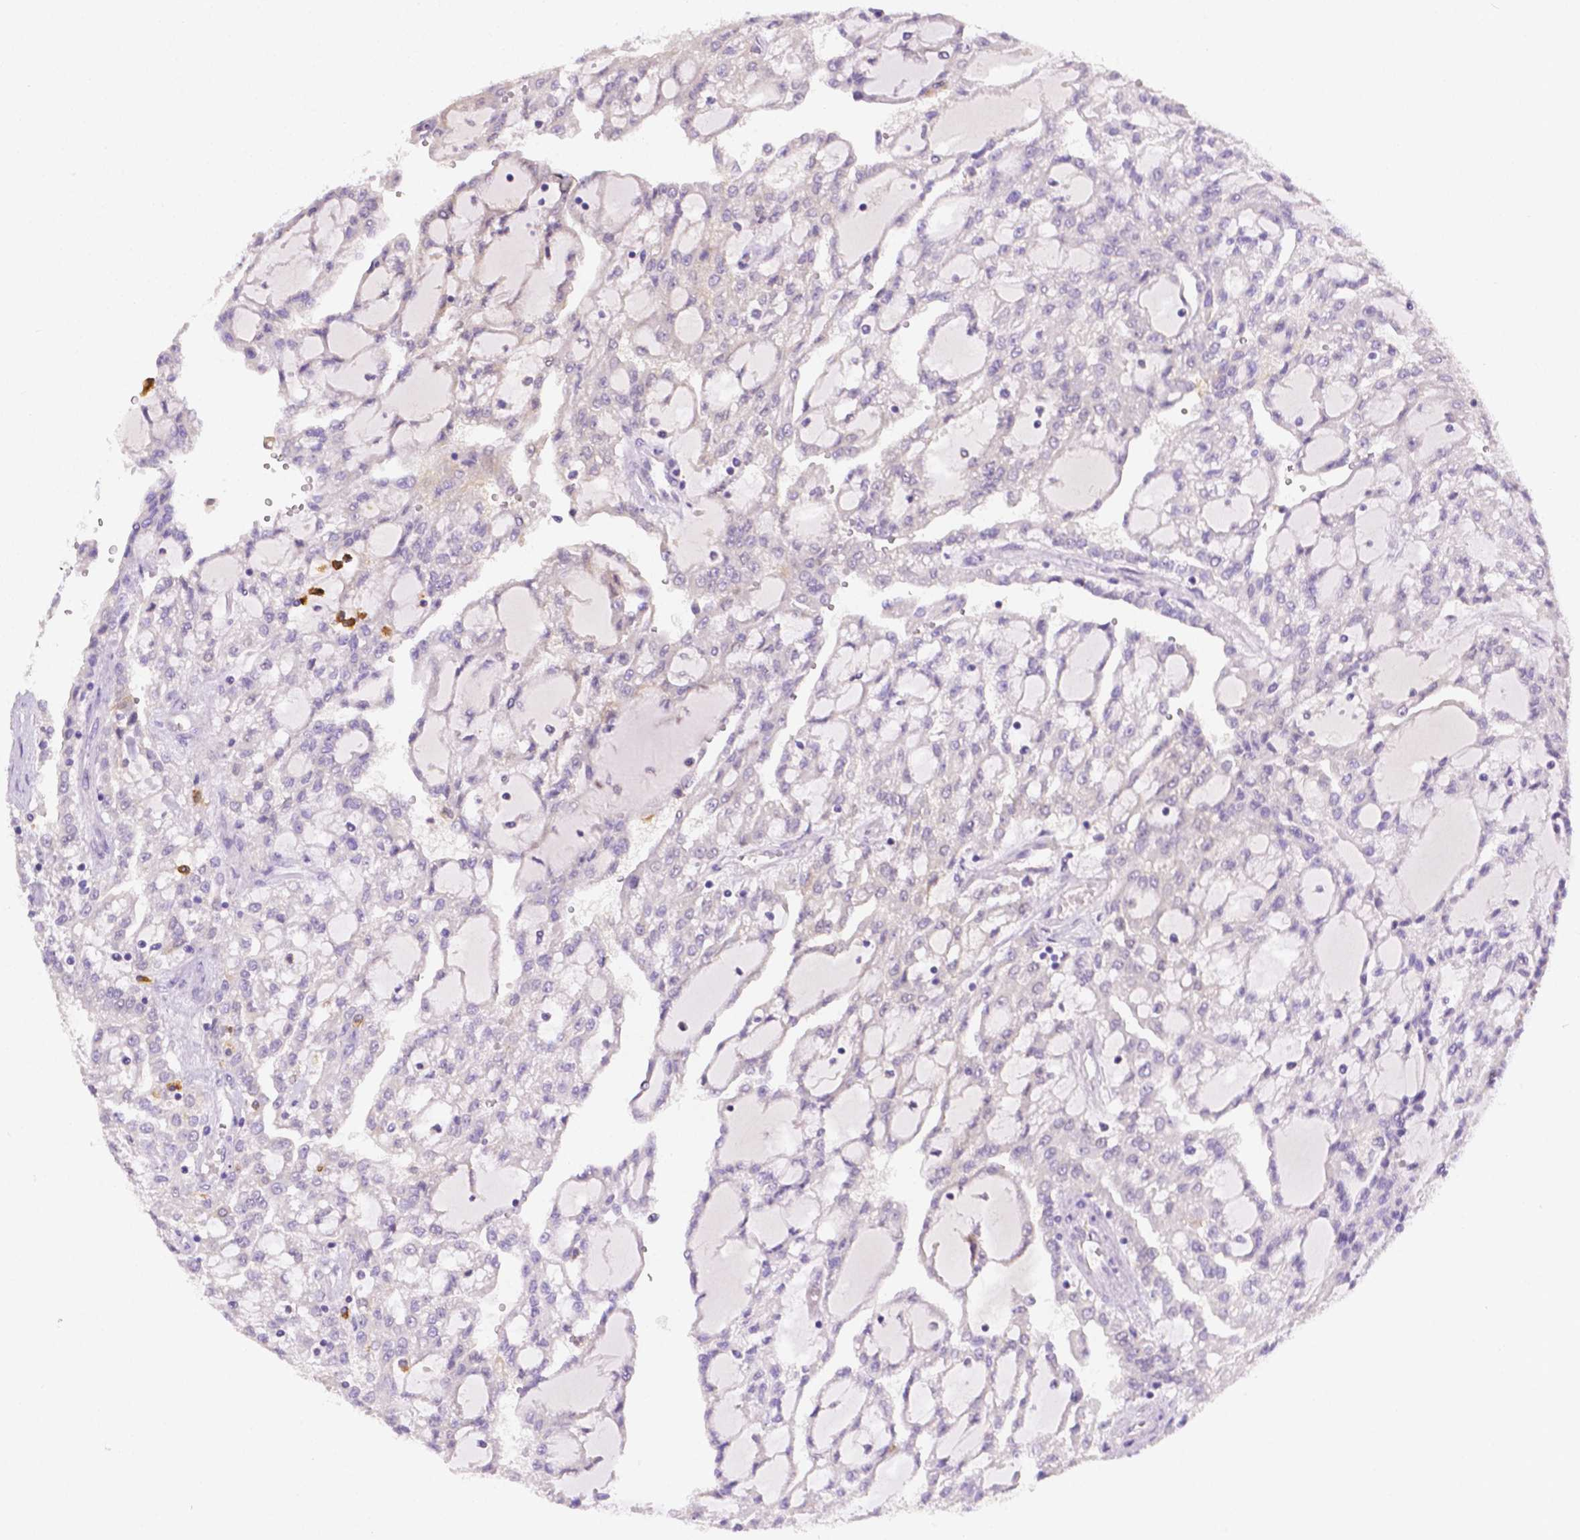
{"staining": {"intensity": "negative", "quantity": "none", "location": "none"}, "tissue": "renal cancer", "cell_type": "Tumor cells", "image_type": "cancer", "snomed": [{"axis": "morphology", "description": "Adenocarcinoma, NOS"}, {"axis": "topography", "description": "Kidney"}], "caption": "Tumor cells are negative for brown protein staining in renal adenocarcinoma.", "gene": "NXPH2", "patient": {"sex": "male", "age": 63}}